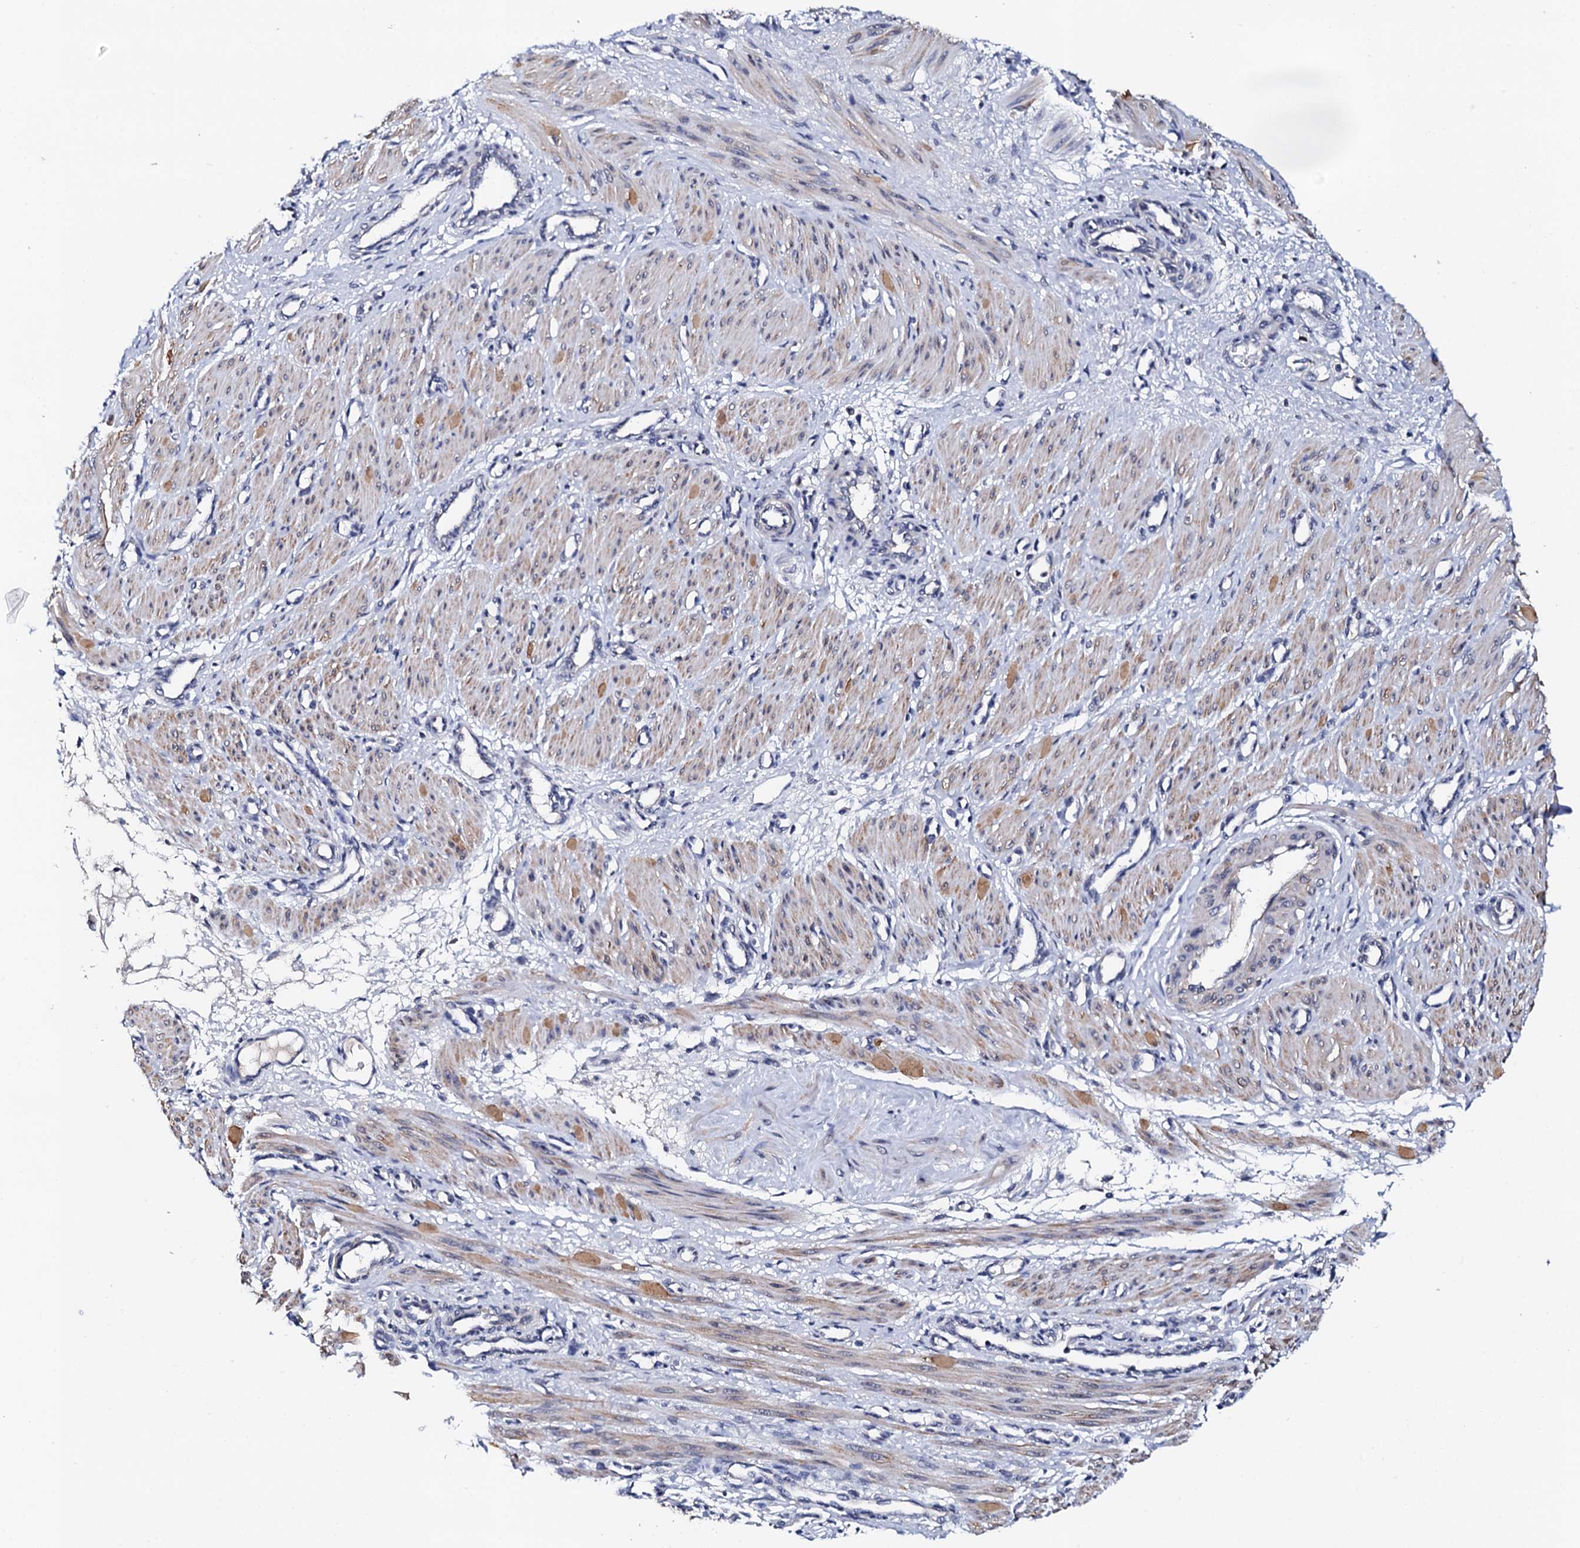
{"staining": {"intensity": "moderate", "quantity": "<25%", "location": "cytoplasmic/membranous"}, "tissue": "smooth muscle", "cell_type": "Smooth muscle cells", "image_type": "normal", "snomed": [{"axis": "morphology", "description": "Normal tissue, NOS"}, {"axis": "topography", "description": "Endometrium"}], "caption": "Moderate cytoplasmic/membranous expression is present in about <25% of smooth muscle cells in benign smooth muscle. (Brightfield microscopy of DAB IHC at high magnification).", "gene": "NUP58", "patient": {"sex": "female", "age": 33}}